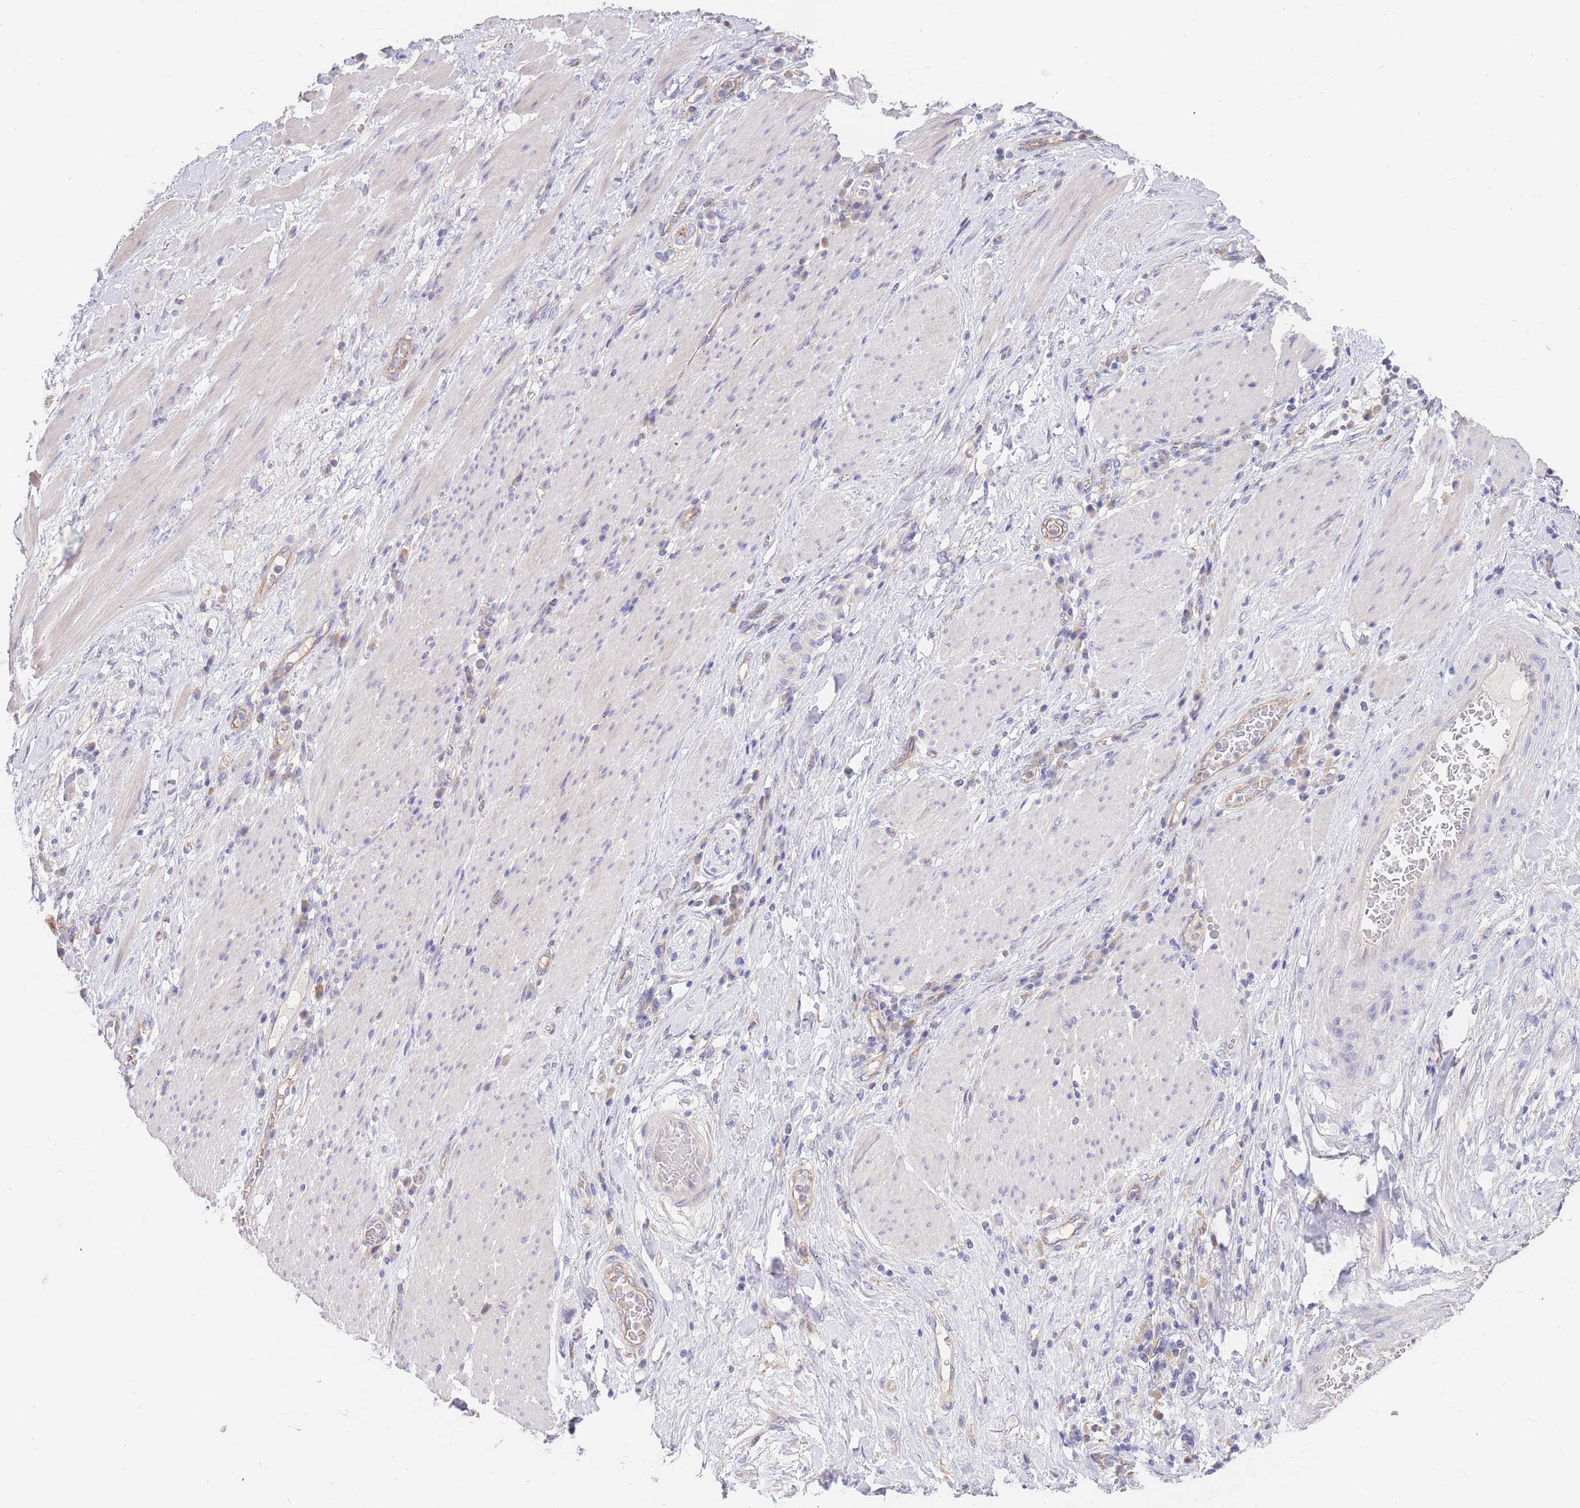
{"staining": {"intensity": "negative", "quantity": "none", "location": "none"}, "tissue": "stomach cancer", "cell_type": "Tumor cells", "image_type": "cancer", "snomed": [{"axis": "morphology", "description": "Normal tissue, NOS"}, {"axis": "morphology", "description": "Adenocarcinoma, NOS"}, {"axis": "topography", "description": "Stomach"}], "caption": "Stomach cancer (adenocarcinoma) was stained to show a protein in brown. There is no significant expression in tumor cells. (Stains: DAB (3,3'-diaminobenzidine) immunohistochemistry with hematoxylin counter stain, Microscopy: brightfield microscopy at high magnification).", "gene": "BORCS5", "patient": {"sex": "female", "age": 64}}